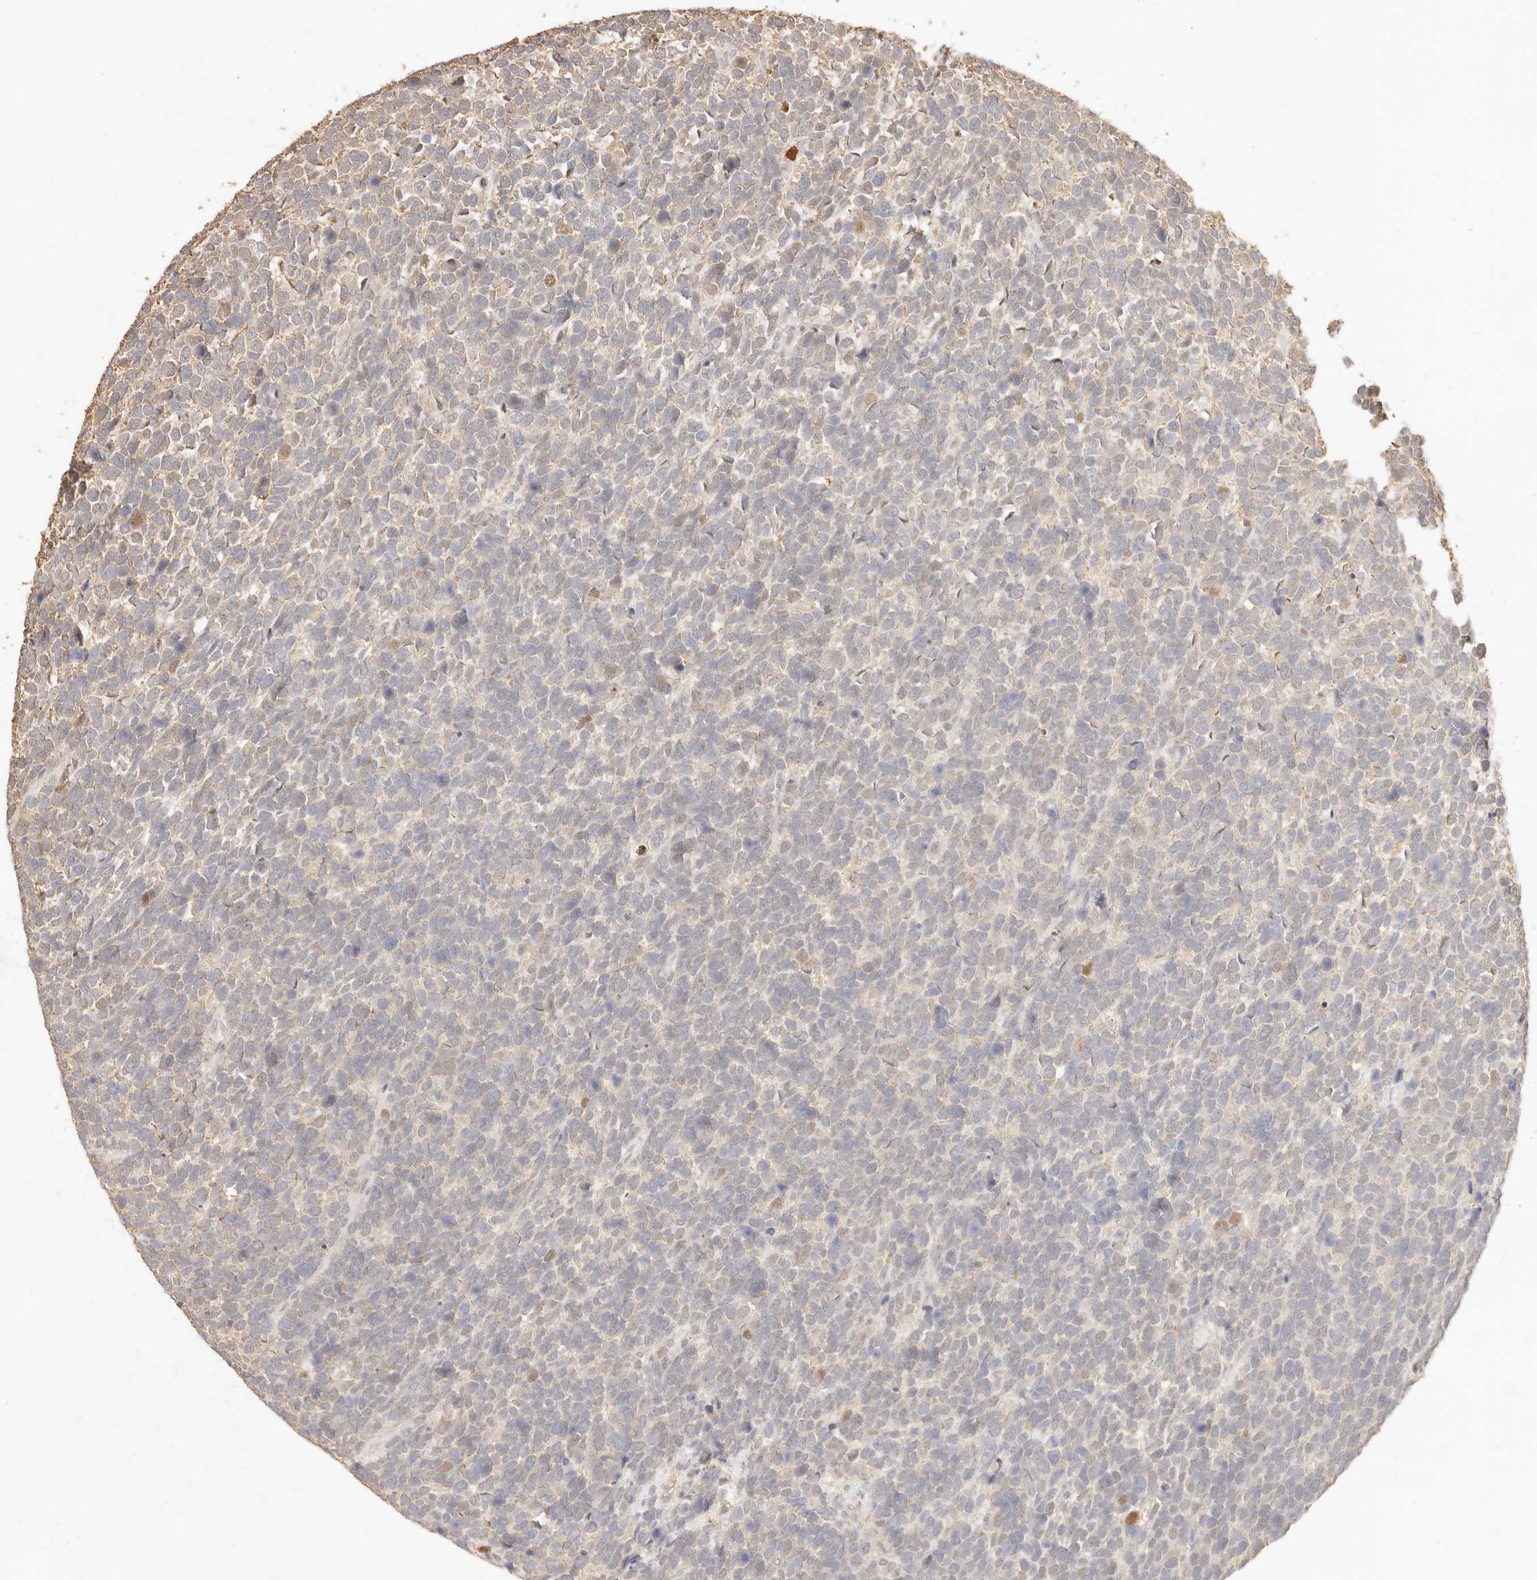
{"staining": {"intensity": "weak", "quantity": ">75%", "location": "cytoplasmic/membranous"}, "tissue": "urothelial cancer", "cell_type": "Tumor cells", "image_type": "cancer", "snomed": [{"axis": "morphology", "description": "Urothelial carcinoma, High grade"}, {"axis": "topography", "description": "Urinary bladder"}], "caption": "Urothelial cancer tissue shows weak cytoplasmic/membranous staining in about >75% of tumor cells, visualized by immunohistochemistry.", "gene": "TMTC2", "patient": {"sex": "female", "age": 82}}